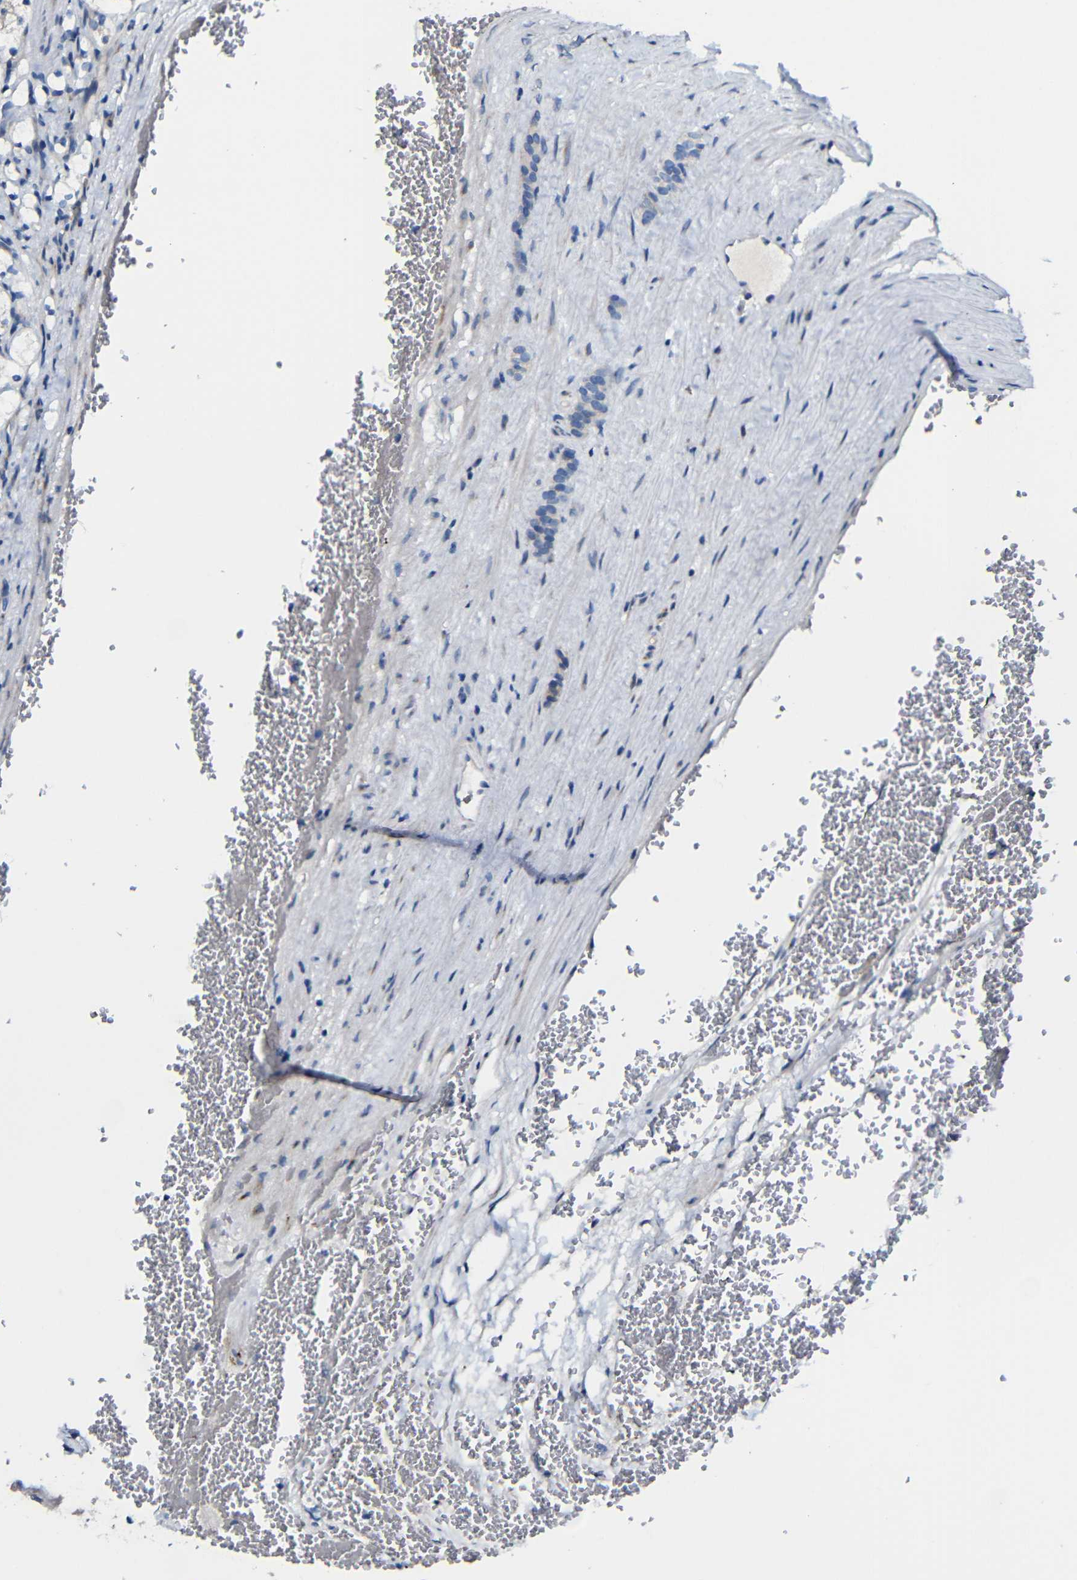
{"staining": {"intensity": "negative", "quantity": "none", "location": "none"}, "tissue": "renal cancer", "cell_type": "Tumor cells", "image_type": "cancer", "snomed": [{"axis": "morphology", "description": "Adenocarcinoma, NOS"}, {"axis": "topography", "description": "Kidney"}], "caption": "Adenocarcinoma (renal) was stained to show a protein in brown. There is no significant expression in tumor cells. (Immunohistochemistry, brightfield microscopy, high magnification).", "gene": "ACKR2", "patient": {"sex": "female", "age": 69}}